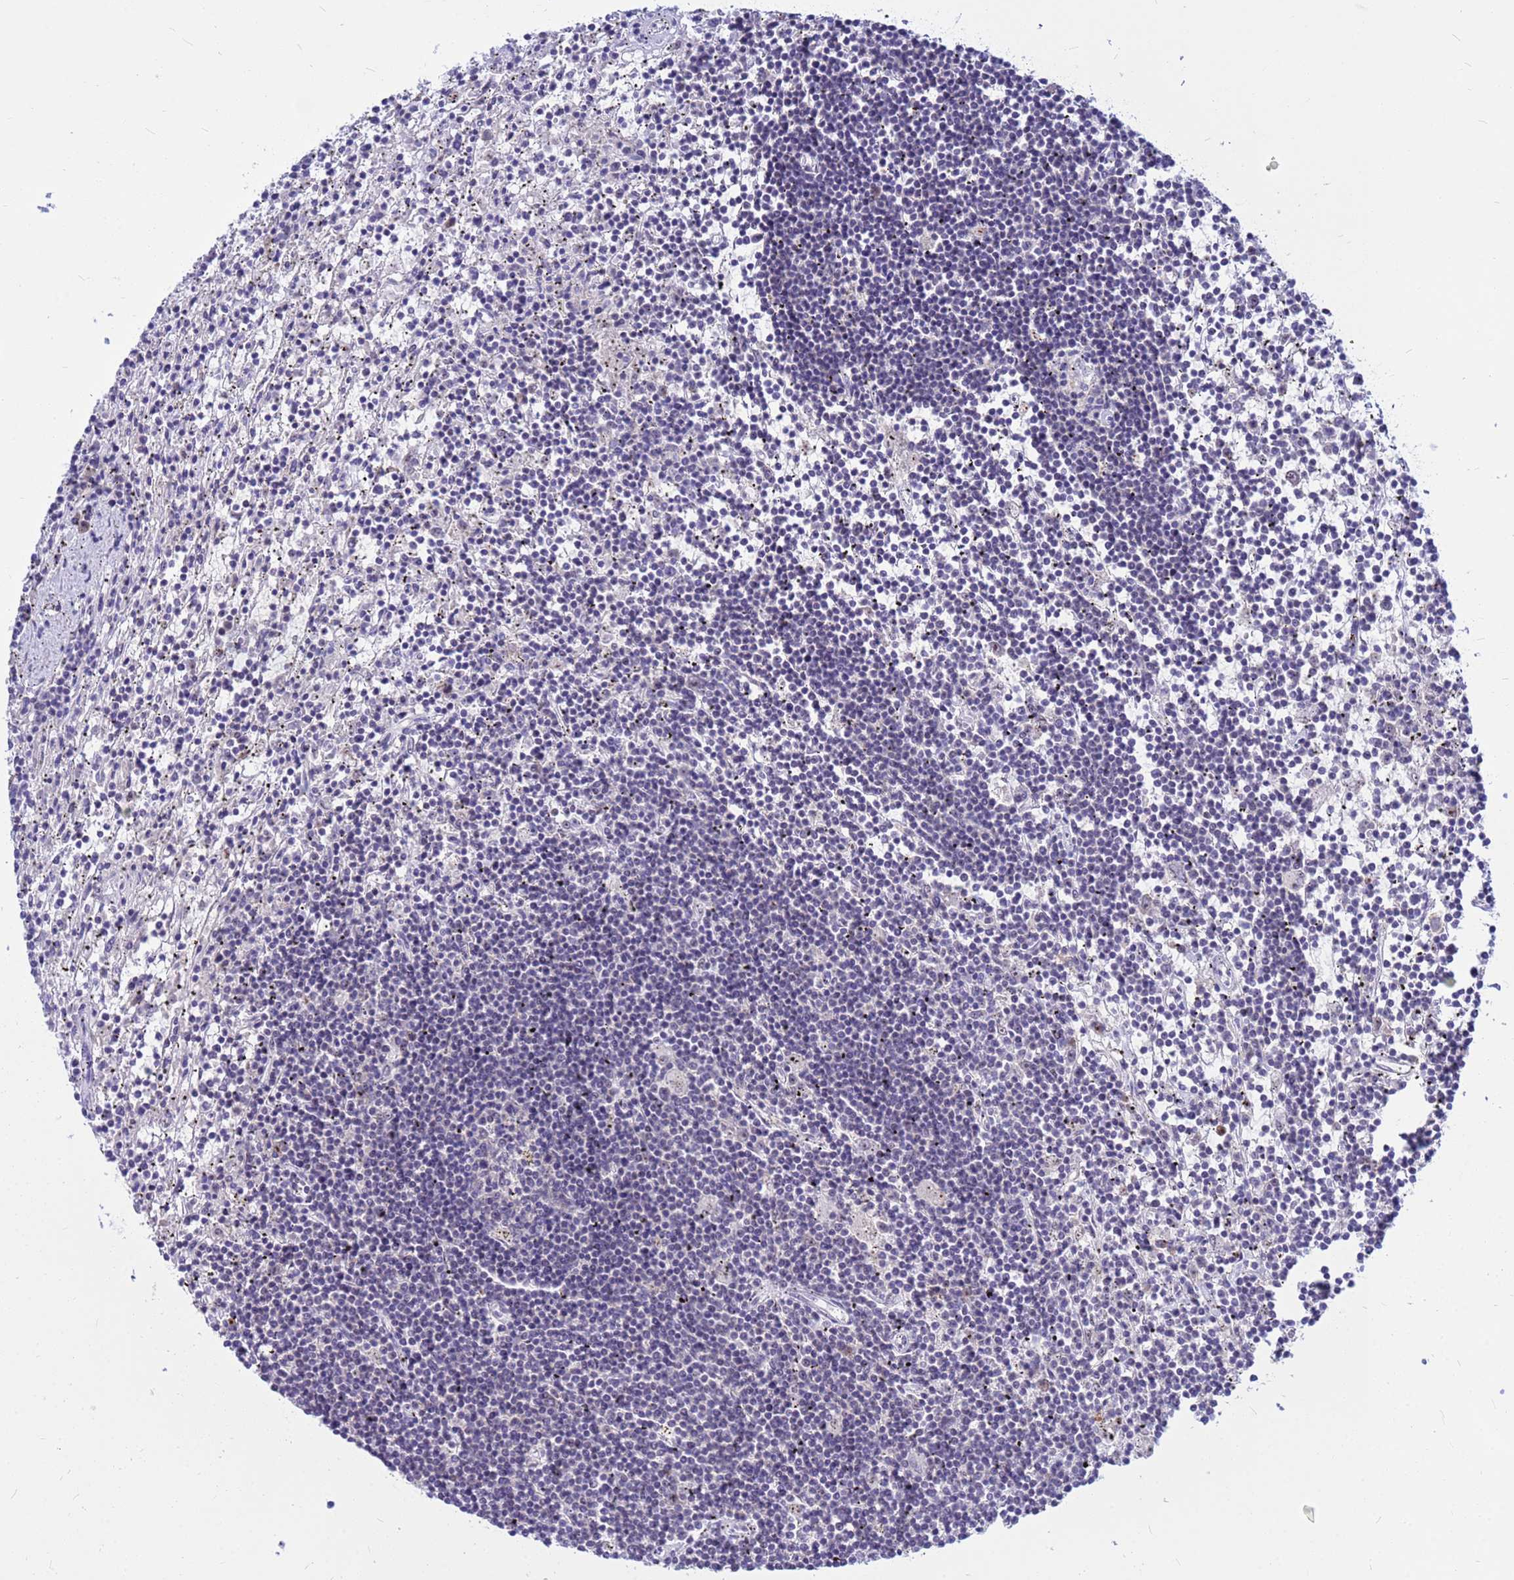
{"staining": {"intensity": "negative", "quantity": "none", "location": "none"}, "tissue": "lymphoma", "cell_type": "Tumor cells", "image_type": "cancer", "snomed": [{"axis": "morphology", "description": "Malignant lymphoma, non-Hodgkin's type, Low grade"}, {"axis": "topography", "description": "Spleen"}], "caption": "DAB (3,3'-diaminobenzidine) immunohistochemical staining of lymphoma displays no significant staining in tumor cells.", "gene": "DMRTC2", "patient": {"sex": "male", "age": 76}}